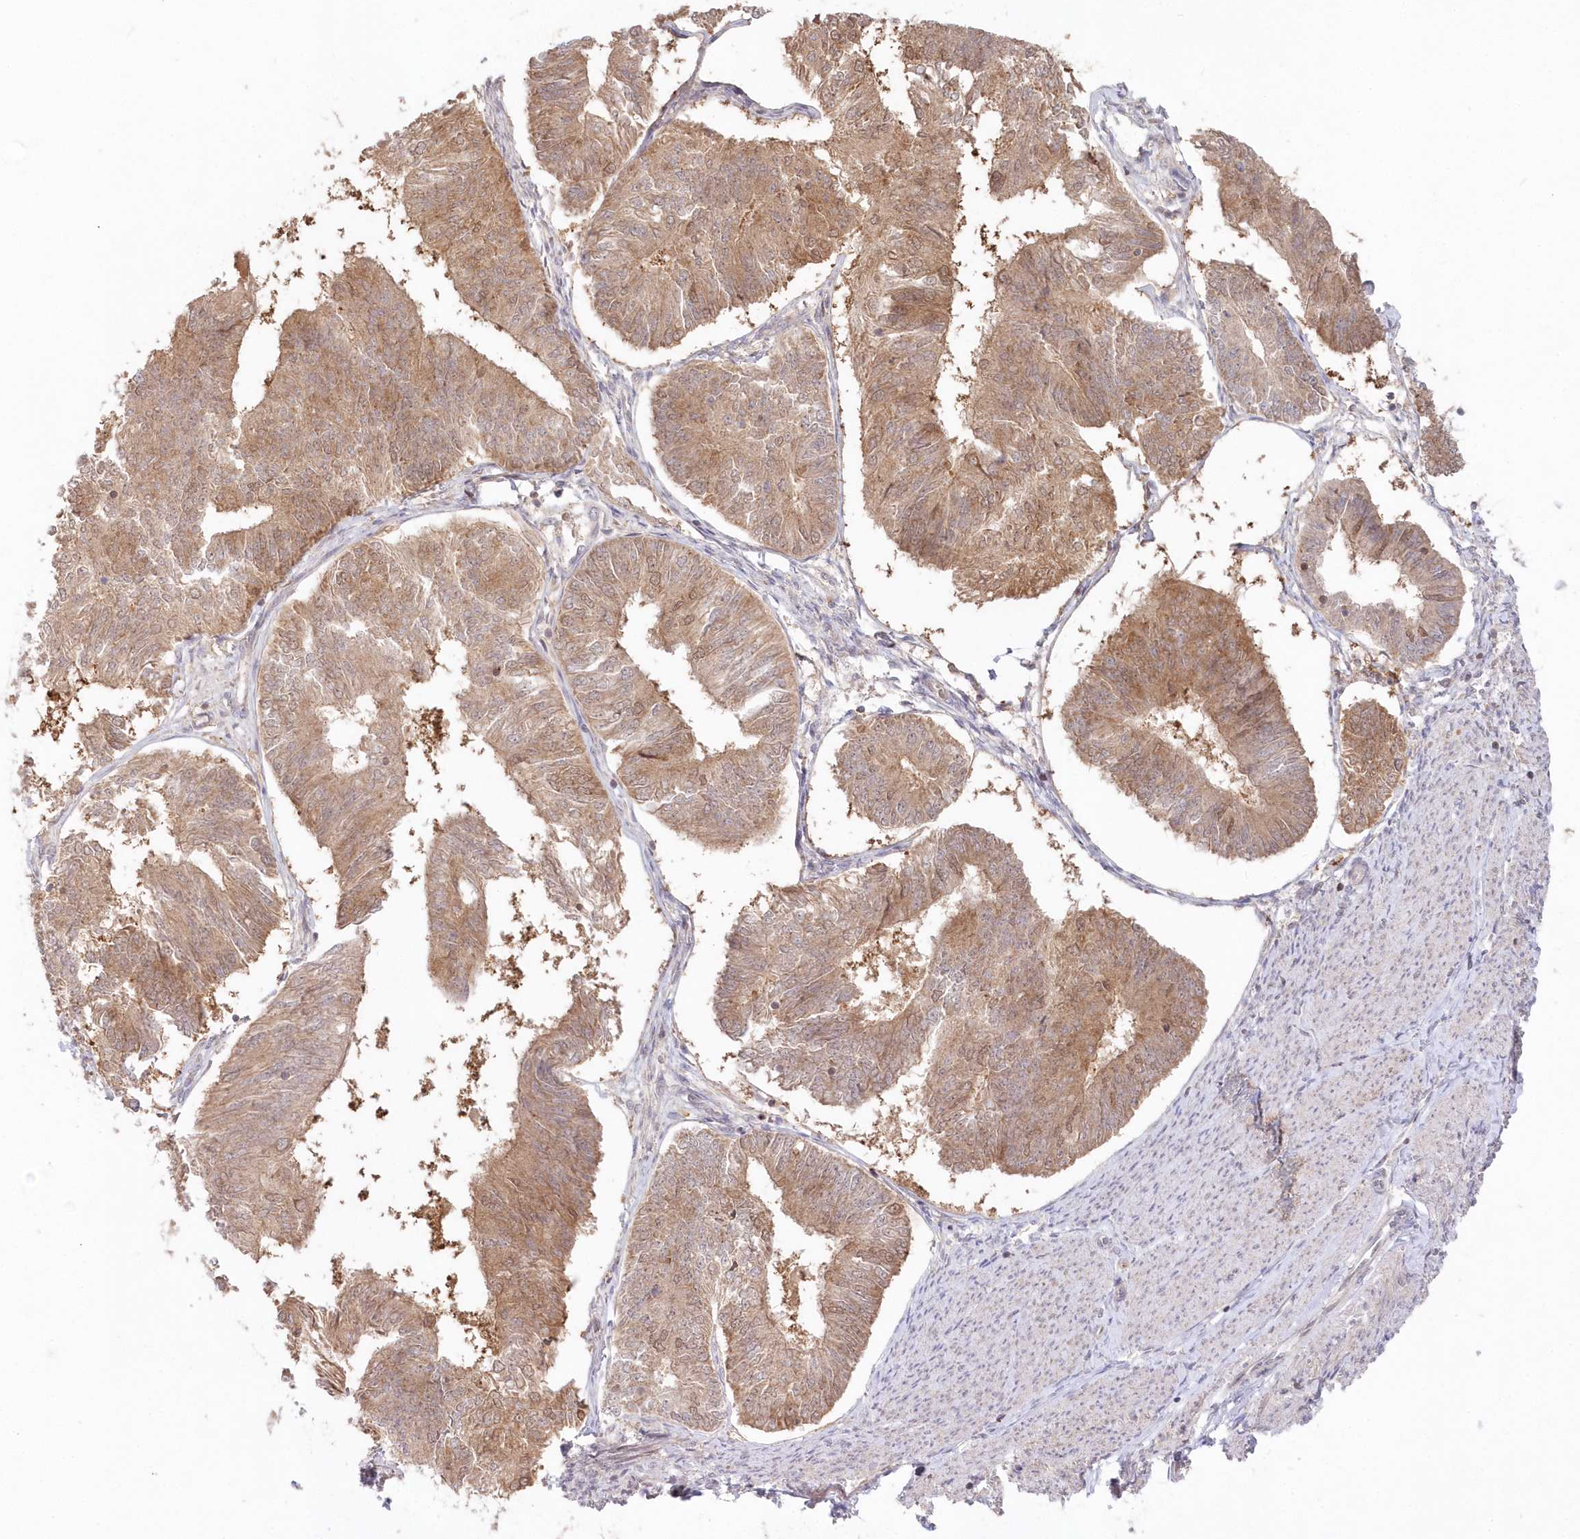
{"staining": {"intensity": "moderate", "quantity": ">75%", "location": "cytoplasmic/membranous"}, "tissue": "endometrial cancer", "cell_type": "Tumor cells", "image_type": "cancer", "snomed": [{"axis": "morphology", "description": "Adenocarcinoma, NOS"}, {"axis": "topography", "description": "Endometrium"}], "caption": "DAB (3,3'-diaminobenzidine) immunohistochemical staining of endometrial adenocarcinoma reveals moderate cytoplasmic/membranous protein staining in approximately >75% of tumor cells.", "gene": "ASCC1", "patient": {"sex": "female", "age": 58}}